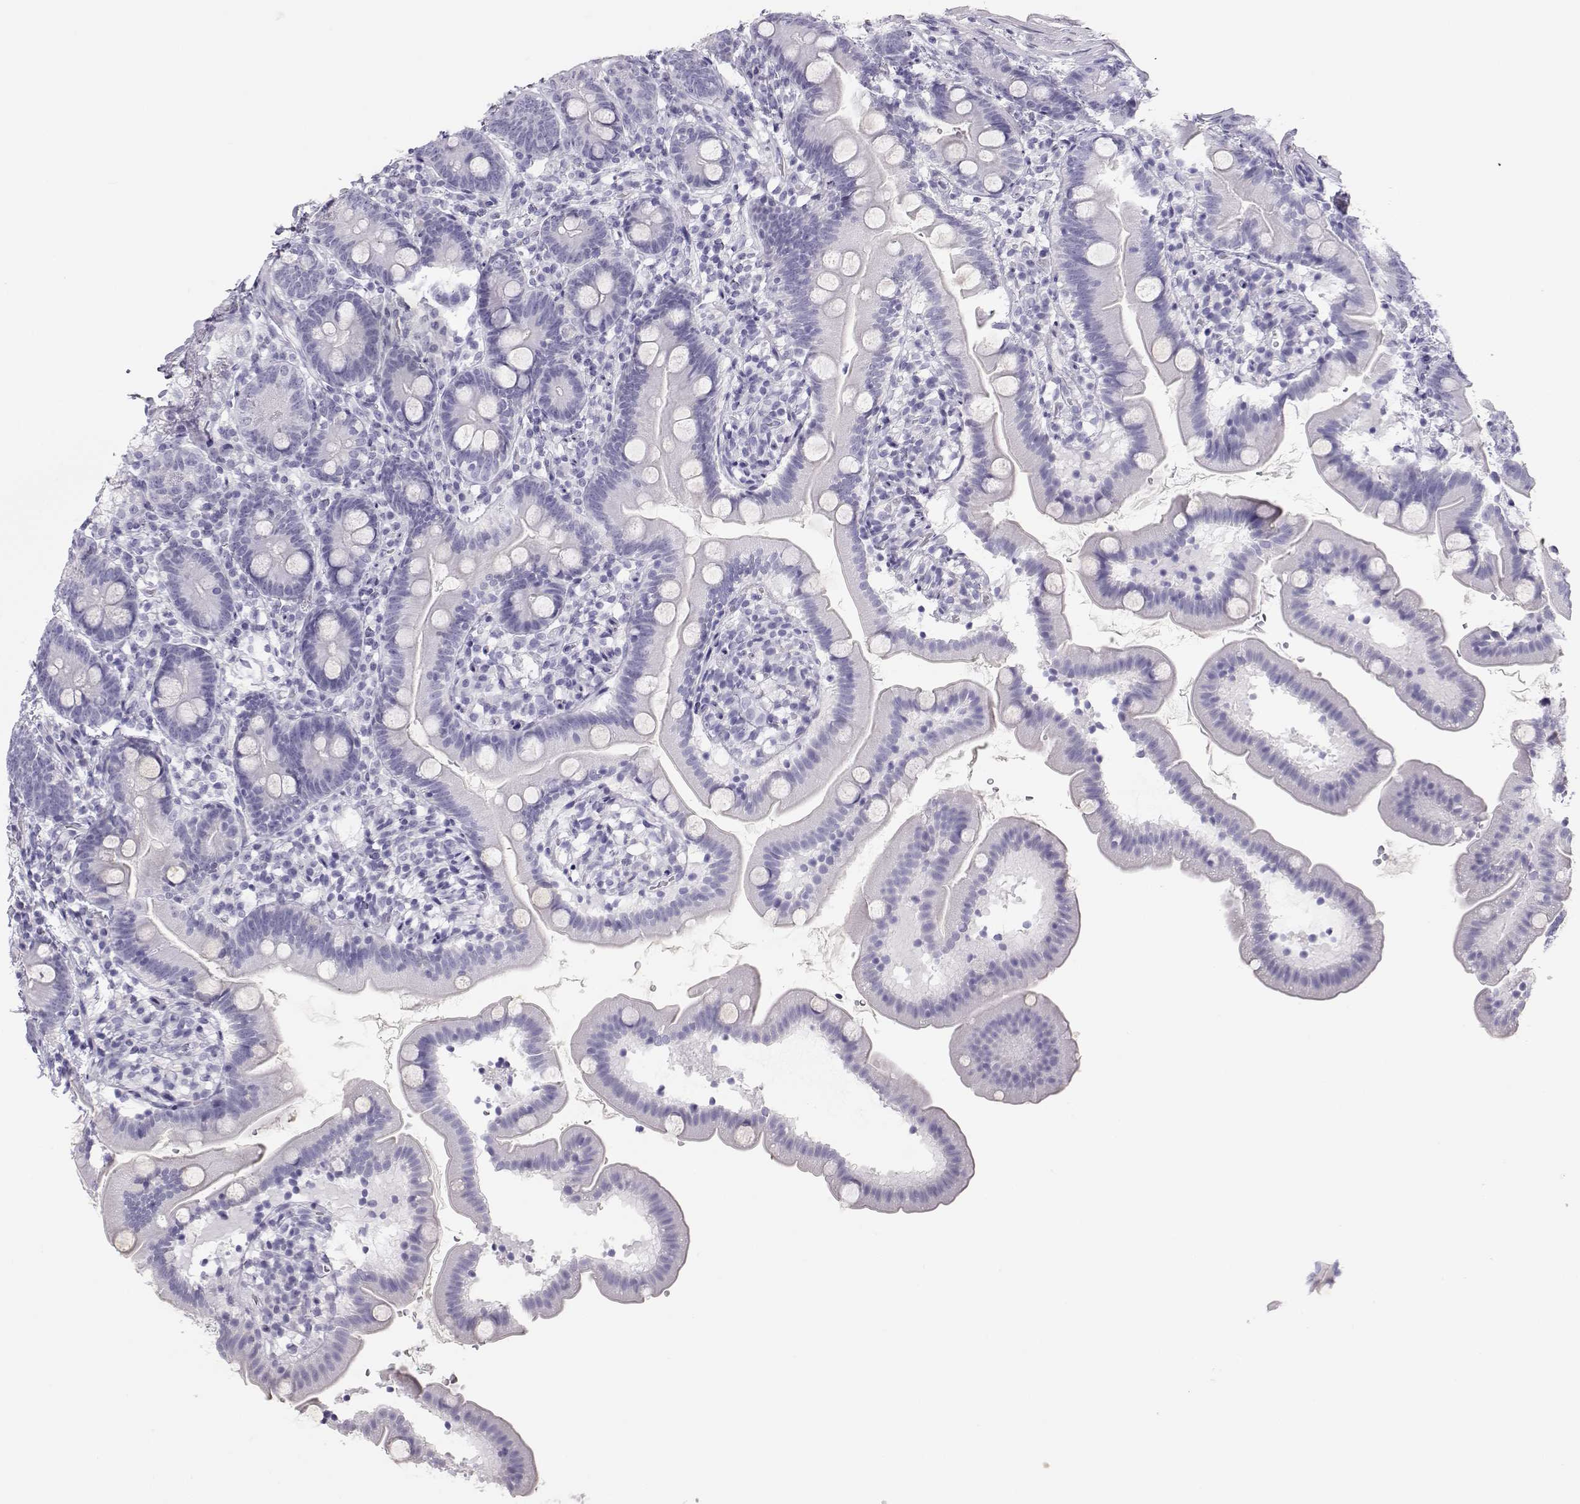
{"staining": {"intensity": "negative", "quantity": "none", "location": "none"}, "tissue": "duodenum", "cell_type": "Glandular cells", "image_type": "normal", "snomed": [{"axis": "morphology", "description": "Normal tissue, NOS"}, {"axis": "topography", "description": "Duodenum"}], "caption": "Immunohistochemistry of normal duodenum reveals no positivity in glandular cells. Brightfield microscopy of immunohistochemistry (IHC) stained with DAB (brown) and hematoxylin (blue), captured at high magnification.", "gene": "TKTL1", "patient": {"sex": "female", "age": 67}}